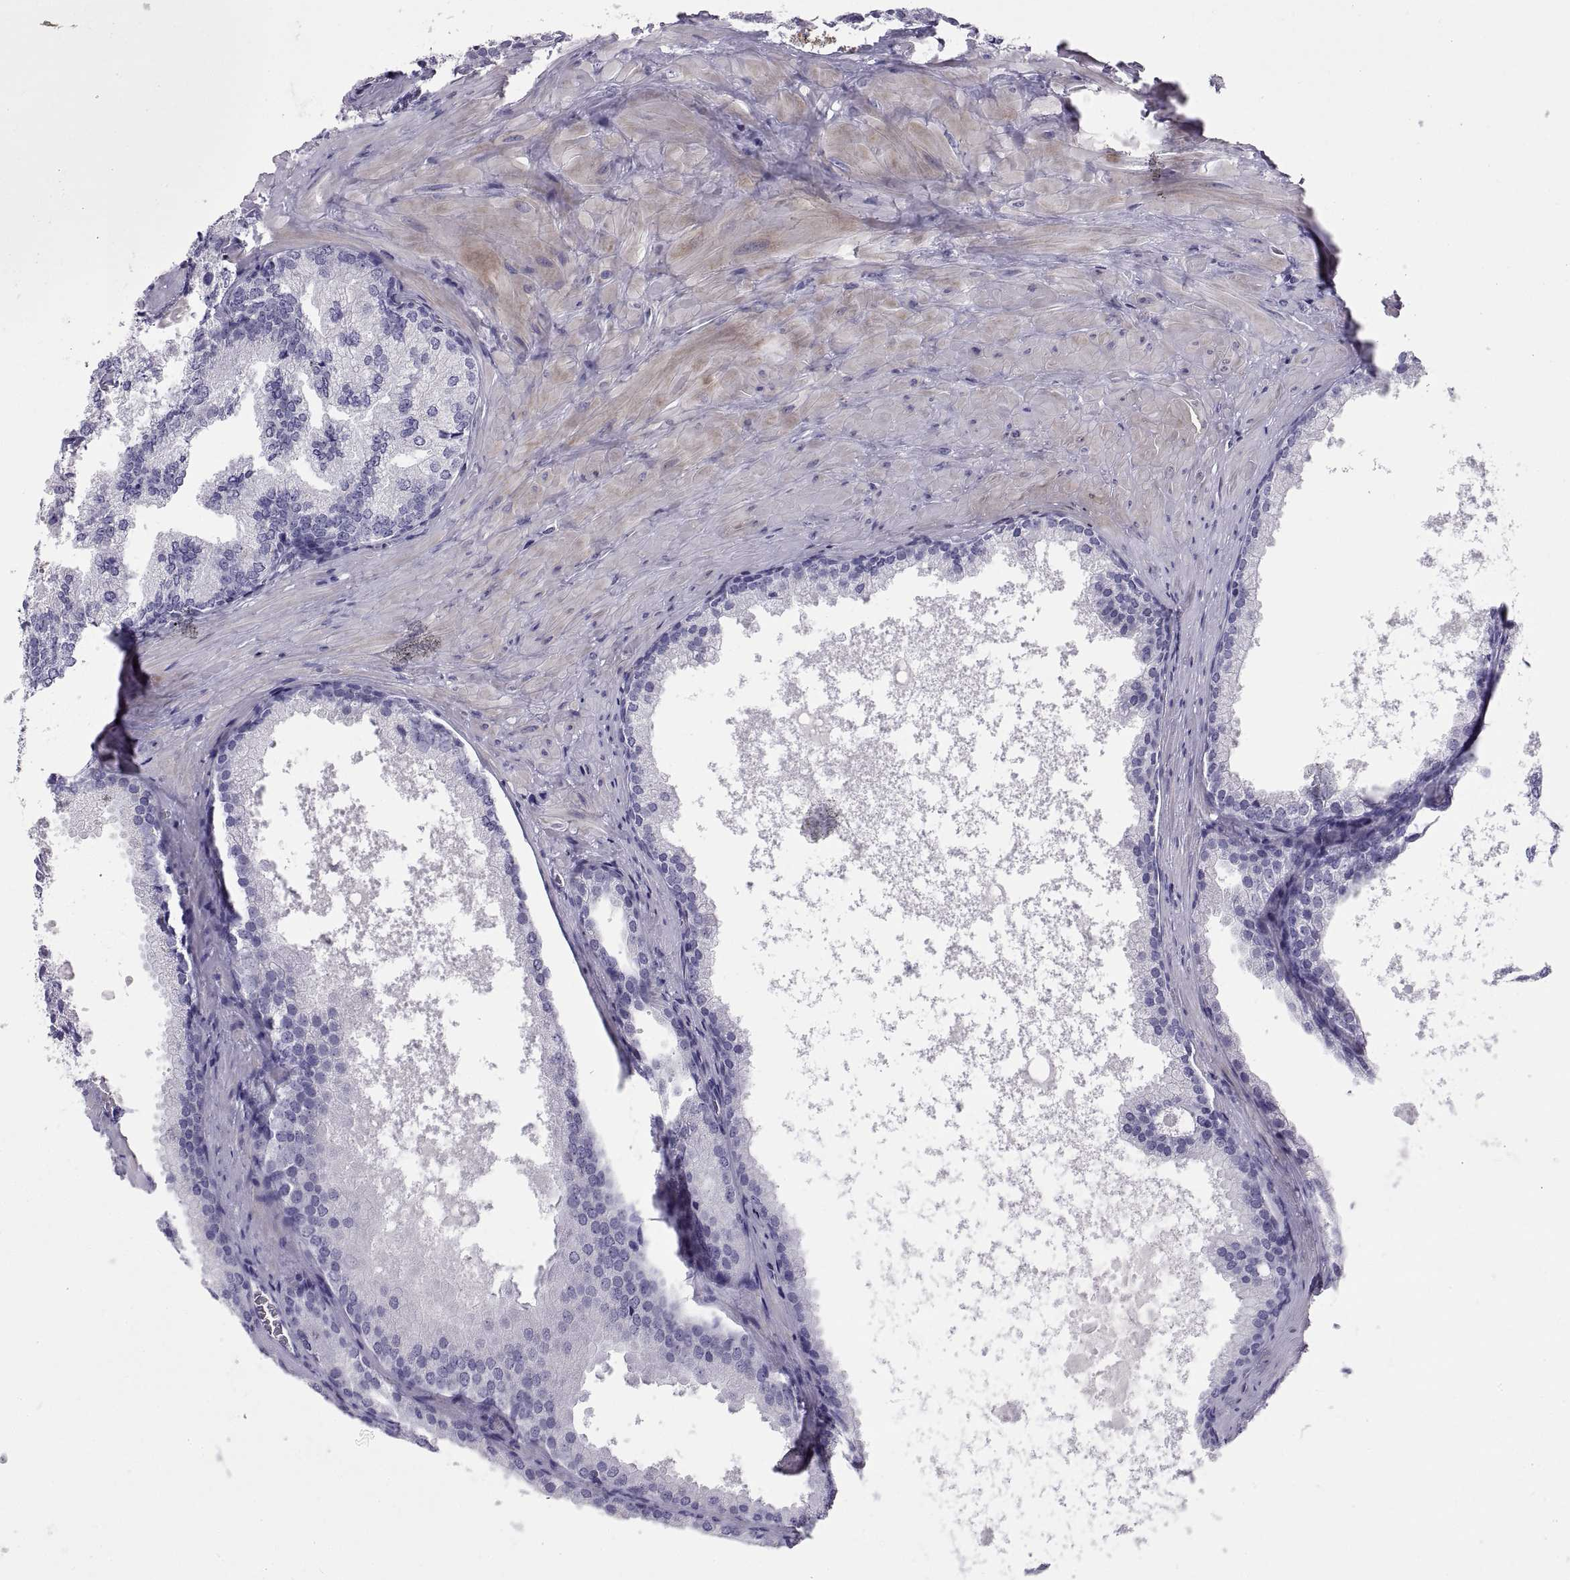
{"staining": {"intensity": "negative", "quantity": "none", "location": "none"}, "tissue": "prostate cancer", "cell_type": "Tumor cells", "image_type": "cancer", "snomed": [{"axis": "morphology", "description": "Adenocarcinoma, Low grade"}, {"axis": "topography", "description": "Prostate"}], "caption": "The IHC micrograph has no significant staining in tumor cells of prostate cancer tissue.", "gene": "RGS20", "patient": {"sex": "male", "age": 56}}